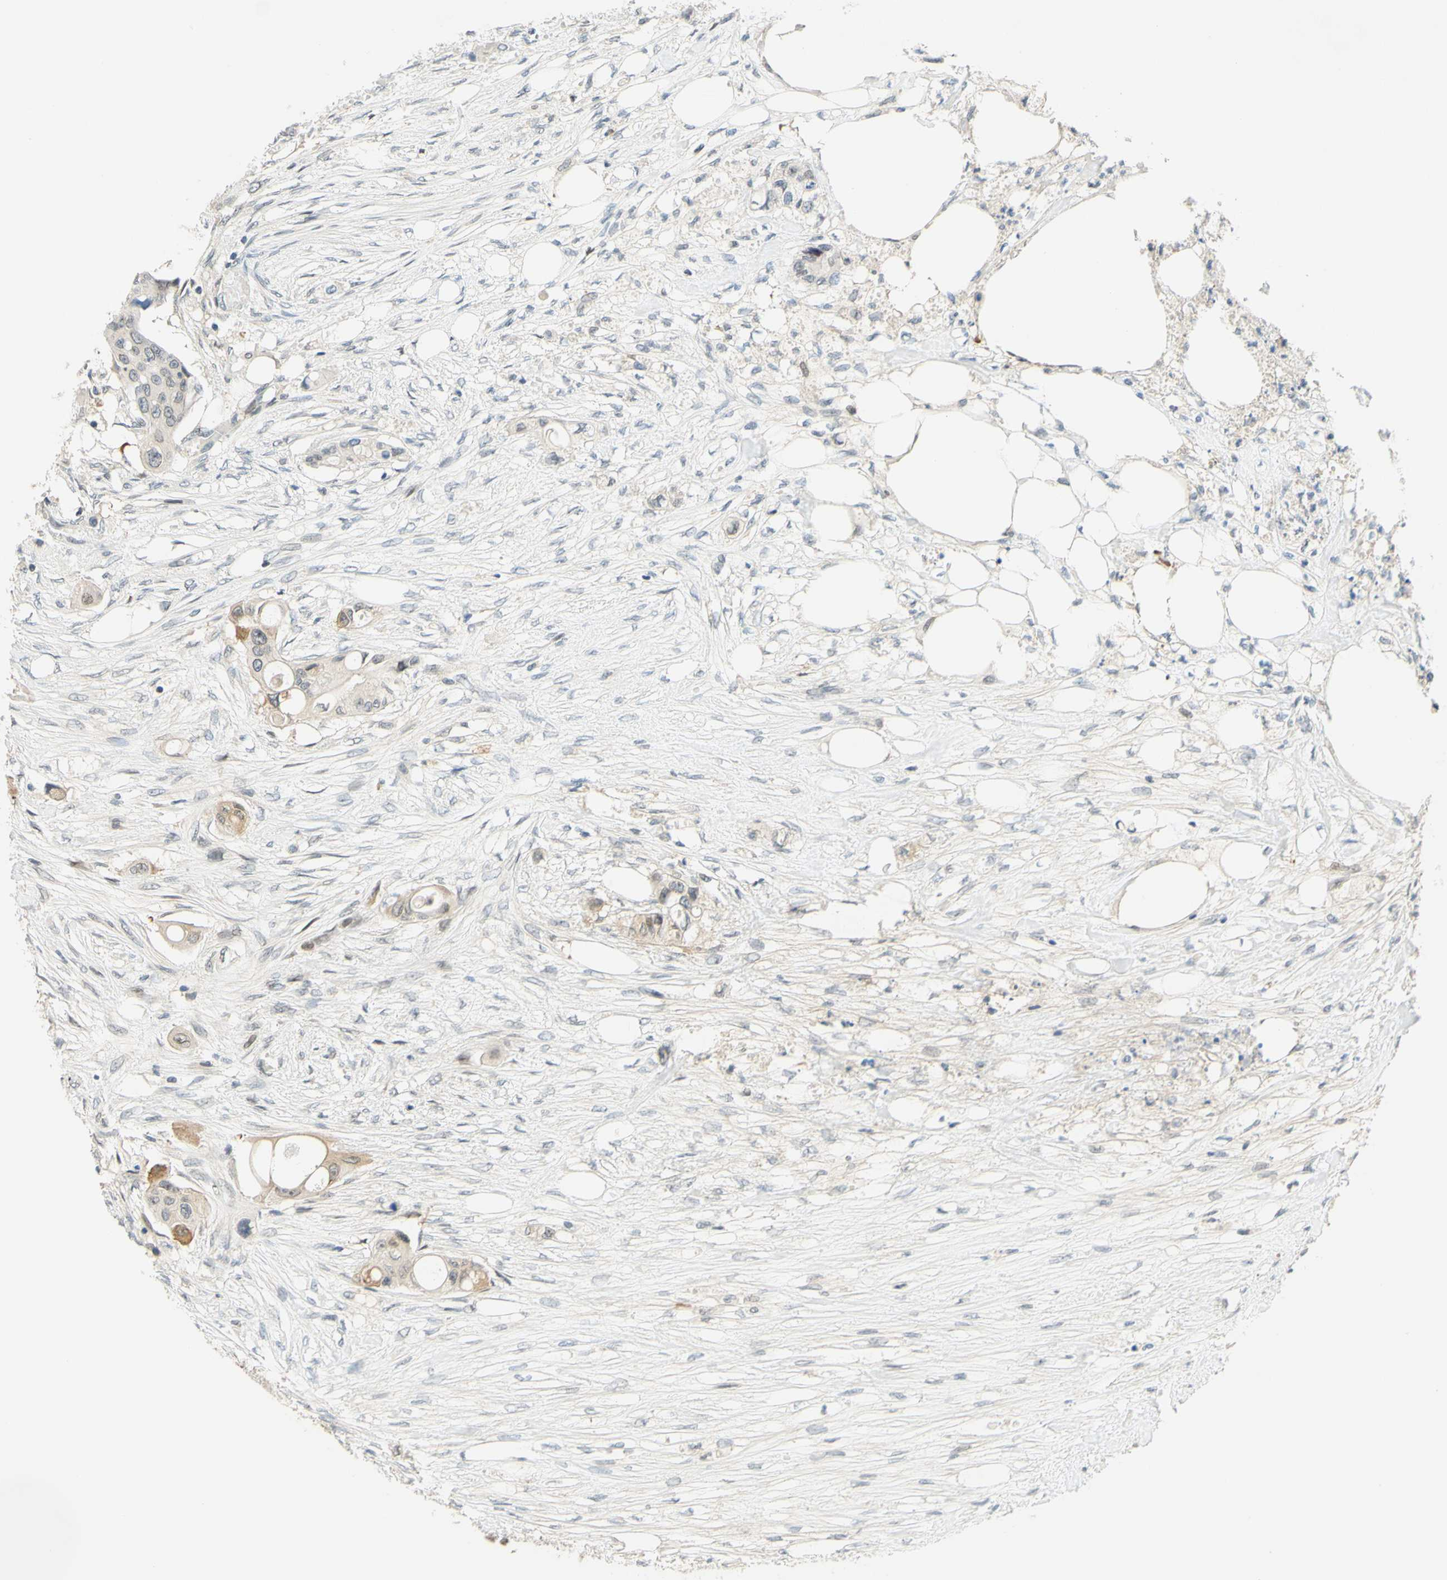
{"staining": {"intensity": "weak", "quantity": "<25%", "location": "cytoplasmic/membranous"}, "tissue": "colorectal cancer", "cell_type": "Tumor cells", "image_type": "cancer", "snomed": [{"axis": "morphology", "description": "Adenocarcinoma, NOS"}, {"axis": "topography", "description": "Colon"}], "caption": "Micrograph shows no significant protein expression in tumor cells of colorectal cancer.", "gene": "C2CD2L", "patient": {"sex": "female", "age": 57}}